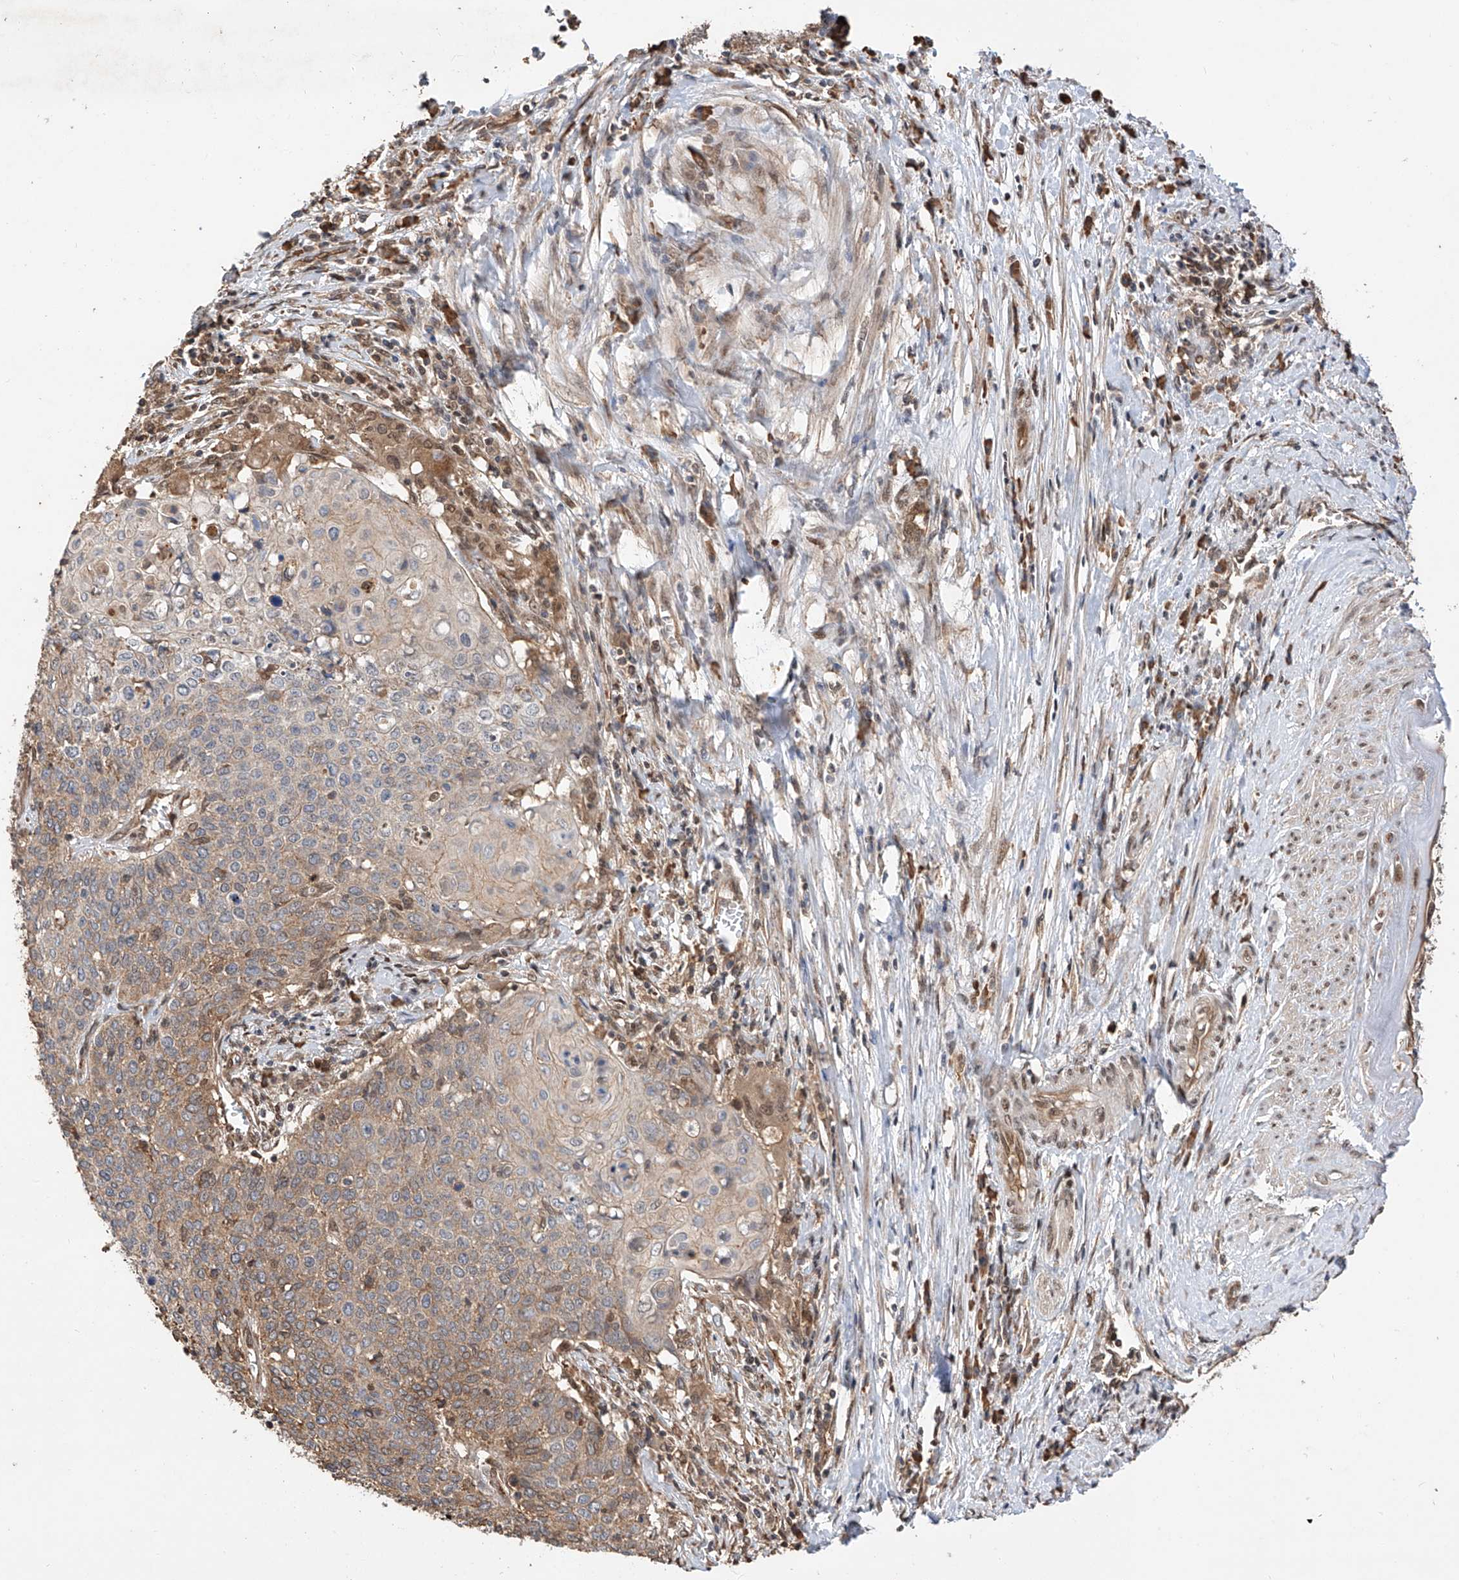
{"staining": {"intensity": "weak", "quantity": "25%-75%", "location": "cytoplasmic/membranous"}, "tissue": "cervical cancer", "cell_type": "Tumor cells", "image_type": "cancer", "snomed": [{"axis": "morphology", "description": "Squamous cell carcinoma, NOS"}, {"axis": "topography", "description": "Cervix"}], "caption": "There is low levels of weak cytoplasmic/membranous staining in tumor cells of squamous cell carcinoma (cervical), as demonstrated by immunohistochemical staining (brown color).", "gene": "RILPL2", "patient": {"sex": "female", "age": 39}}